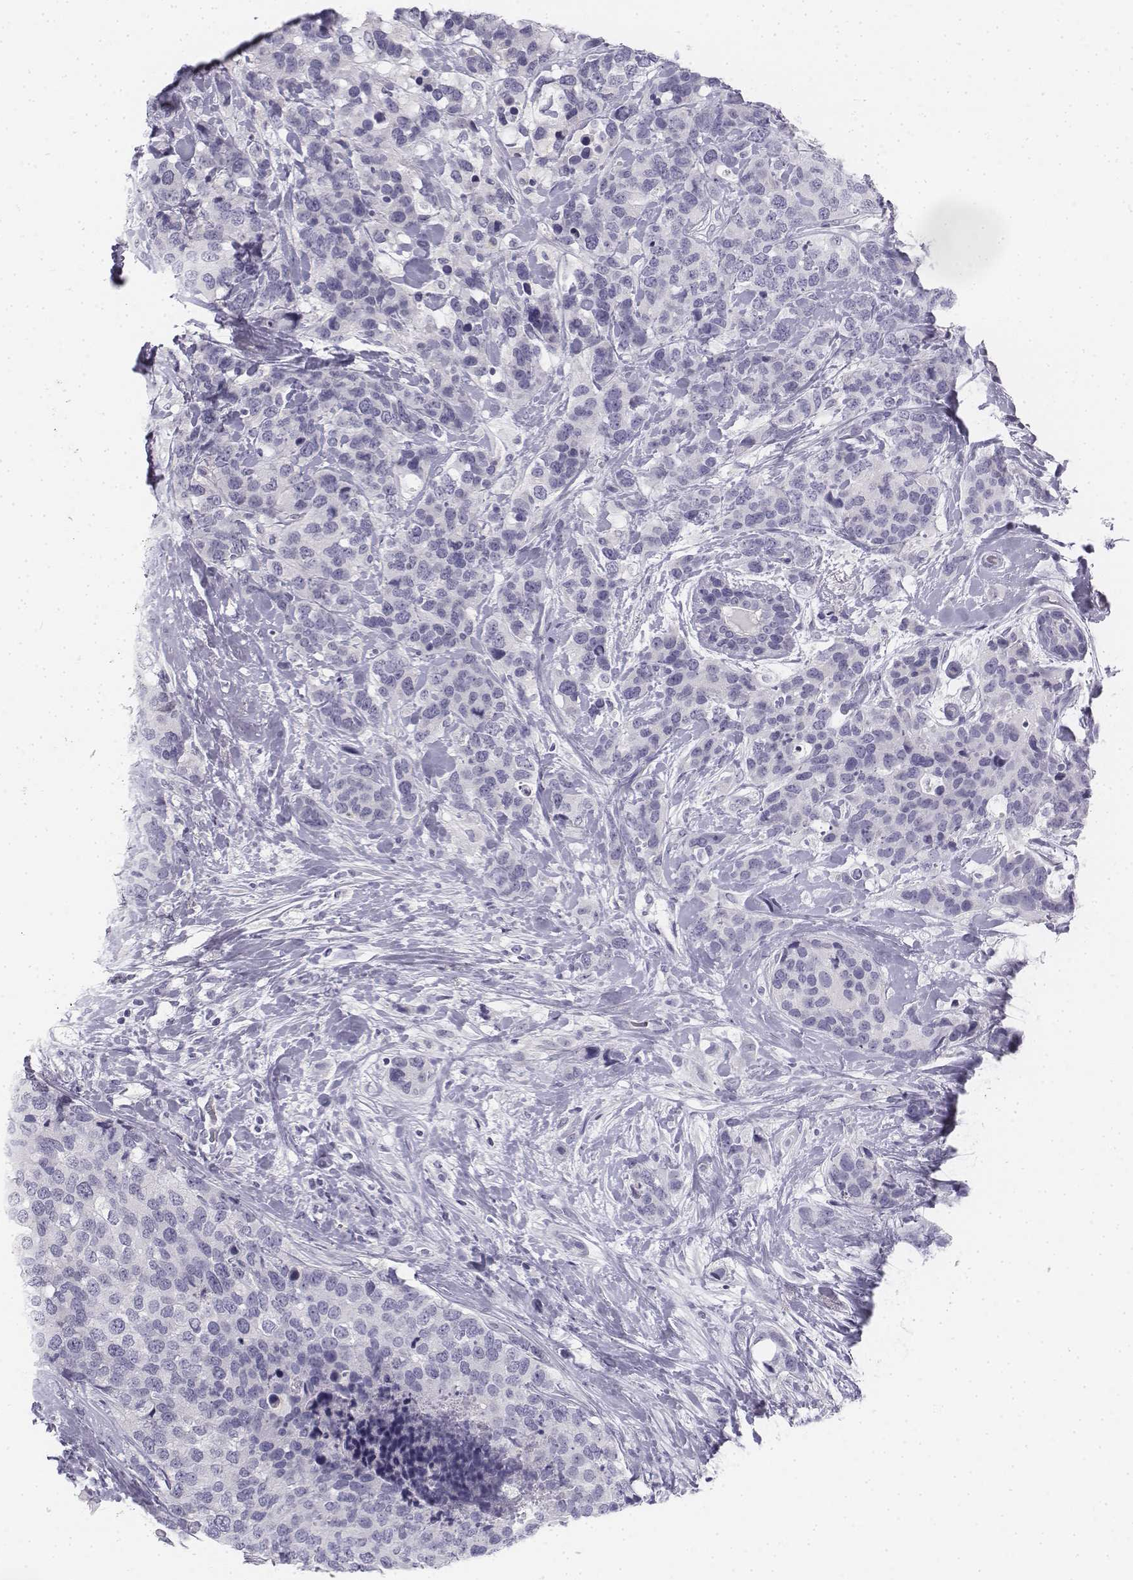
{"staining": {"intensity": "negative", "quantity": "none", "location": "none"}, "tissue": "breast cancer", "cell_type": "Tumor cells", "image_type": "cancer", "snomed": [{"axis": "morphology", "description": "Lobular carcinoma"}, {"axis": "topography", "description": "Breast"}], "caption": "Protein analysis of lobular carcinoma (breast) shows no significant expression in tumor cells.", "gene": "TH", "patient": {"sex": "female", "age": 59}}